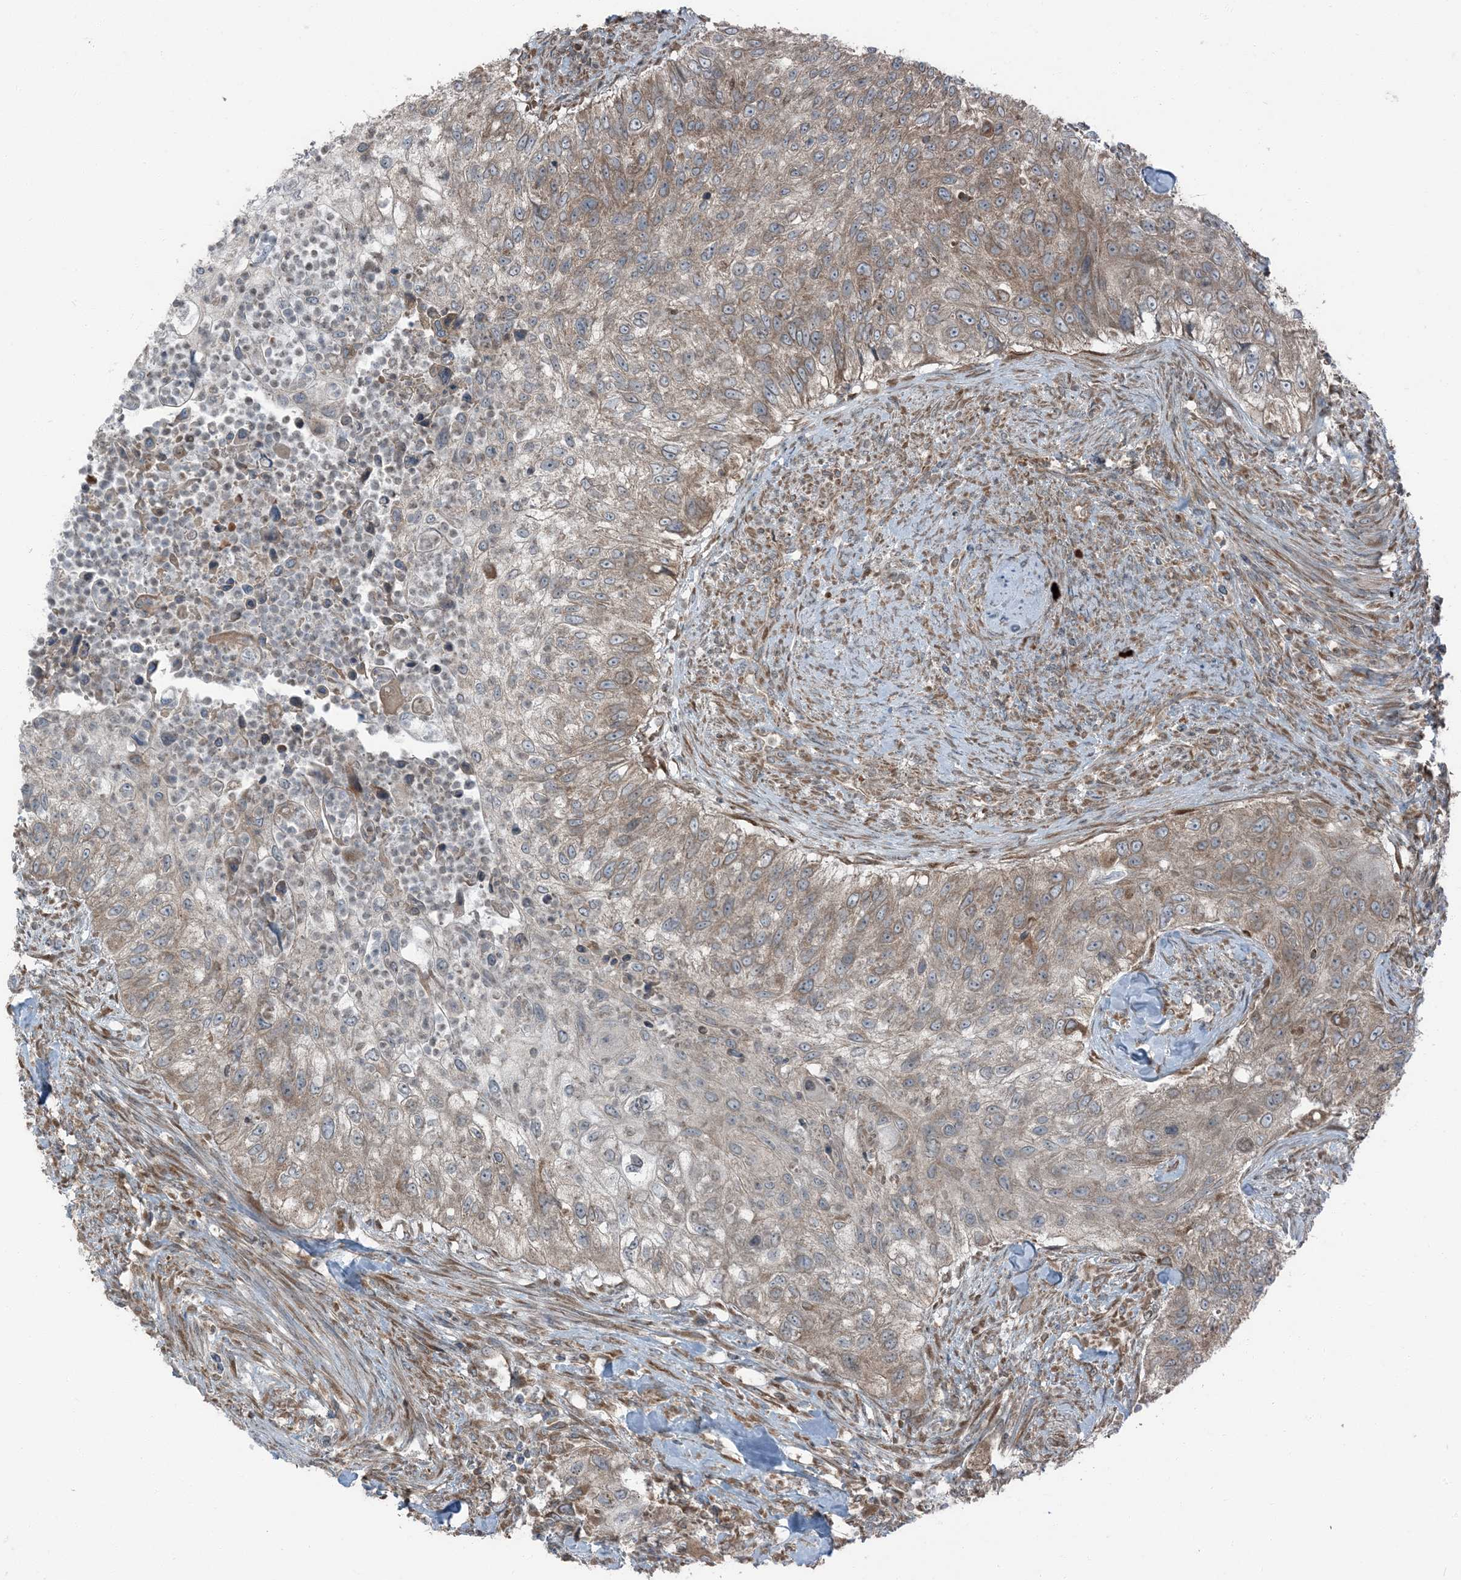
{"staining": {"intensity": "weak", "quantity": "25%-75%", "location": "cytoplasmic/membranous"}, "tissue": "urothelial cancer", "cell_type": "Tumor cells", "image_type": "cancer", "snomed": [{"axis": "morphology", "description": "Urothelial carcinoma, High grade"}, {"axis": "topography", "description": "Urinary bladder"}], "caption": "Immunohistochemical staining of human urothelial cancer exhibits weak cytoplasmic/membranous protein positivity in about 25%-75% of tumor cells.", "gene": "RAB3GAP1", "patient": {"sex": "female", "age": 60}}